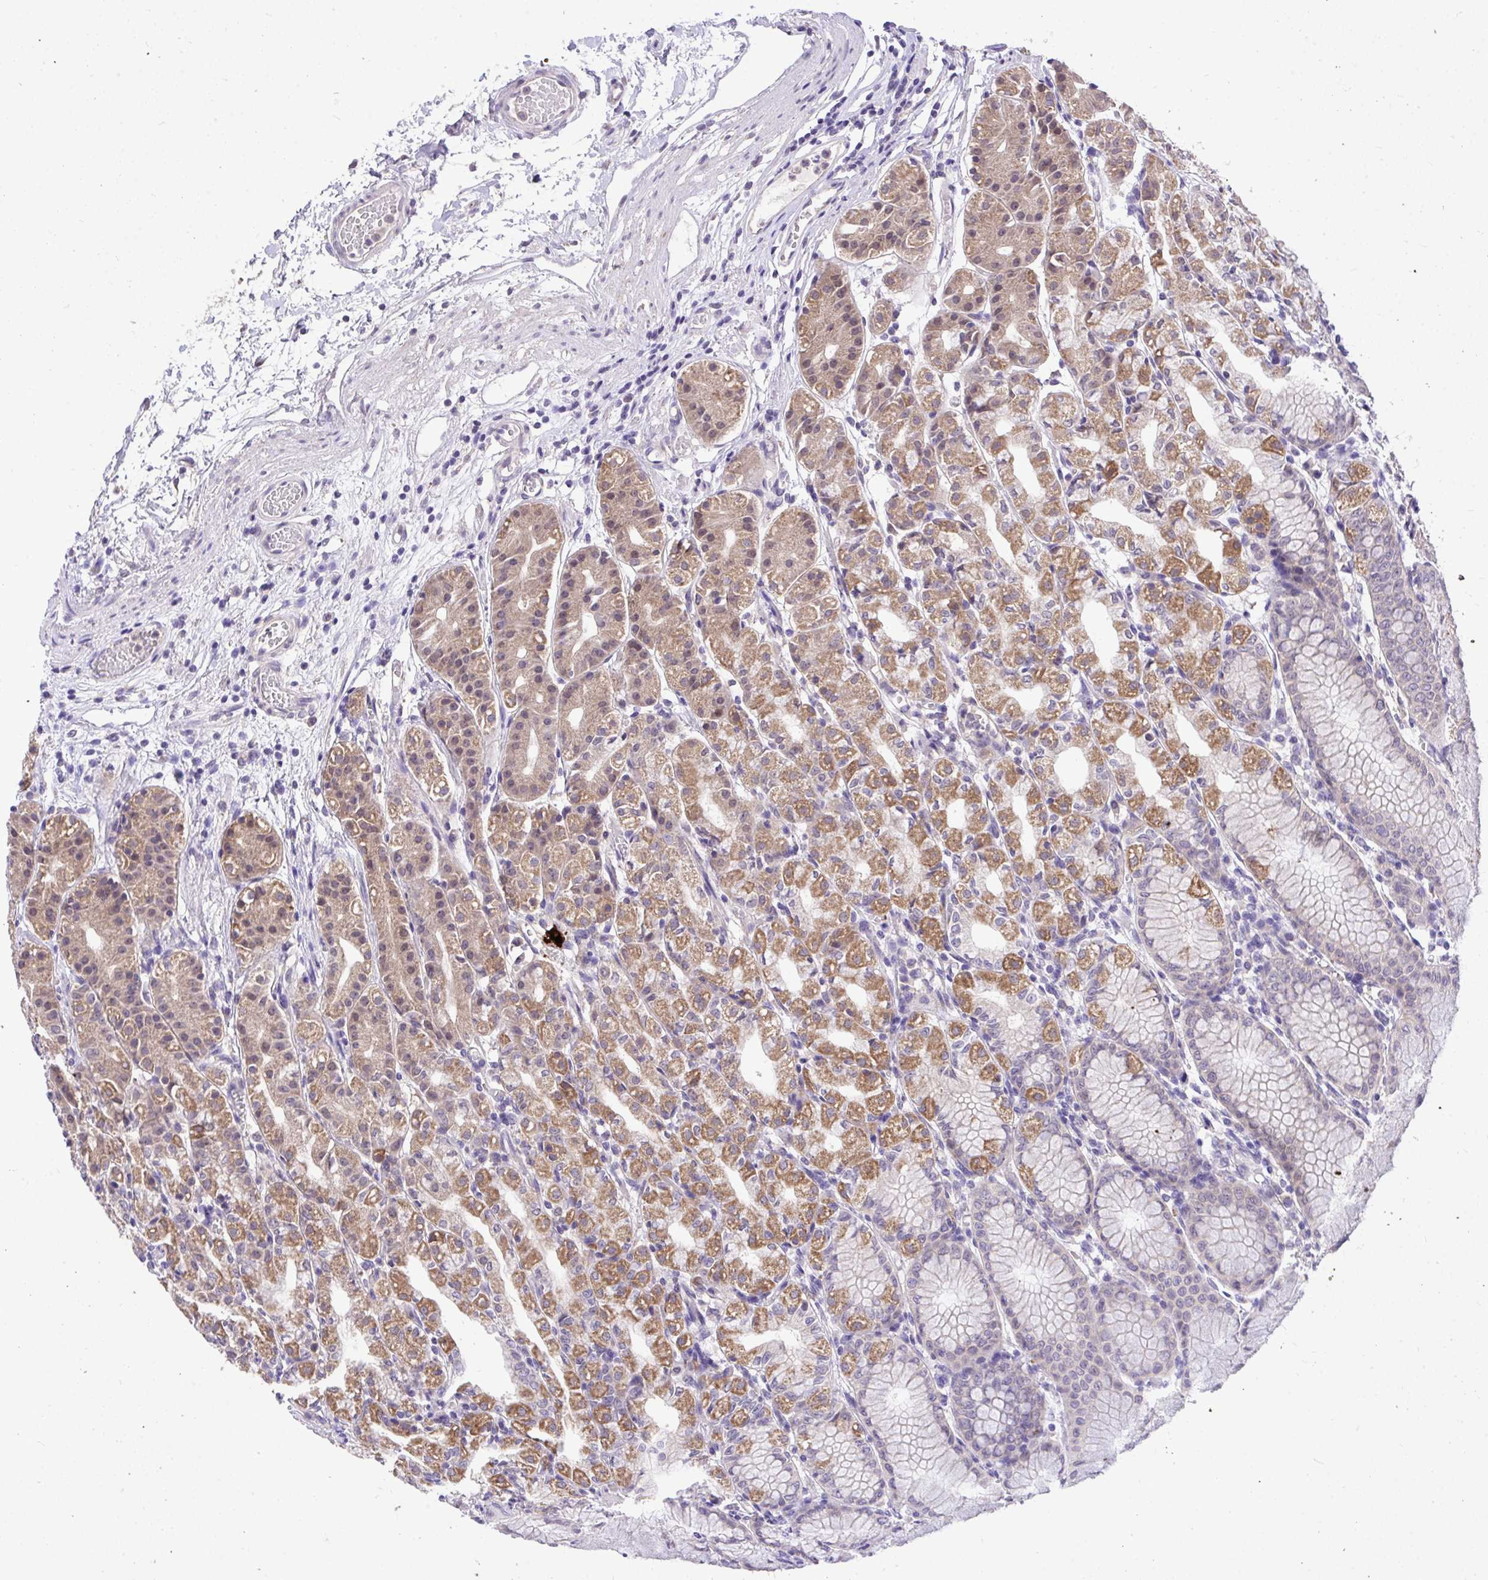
{"staining": {"intensity": "strong", "quantity": "25%-75%", "location": "cytoplasmic/membranous"}, "tissue": "stomach", "cell_type": "Glandular cells", "image_type": "normal", "snomed": [{"axis": "morphology", "description": "Normal tissue, NOS"}, {"axis": "topography", "description": "Stomach"}], "caption": "Immunohistochemistry (IHC) of normal human stomach displays high levels of strong cytoplasmic/membranous staining in about 25%-75% of glandular cells.", "gene": "MPC2", "patient": {"sex": "female", "age": 57}}